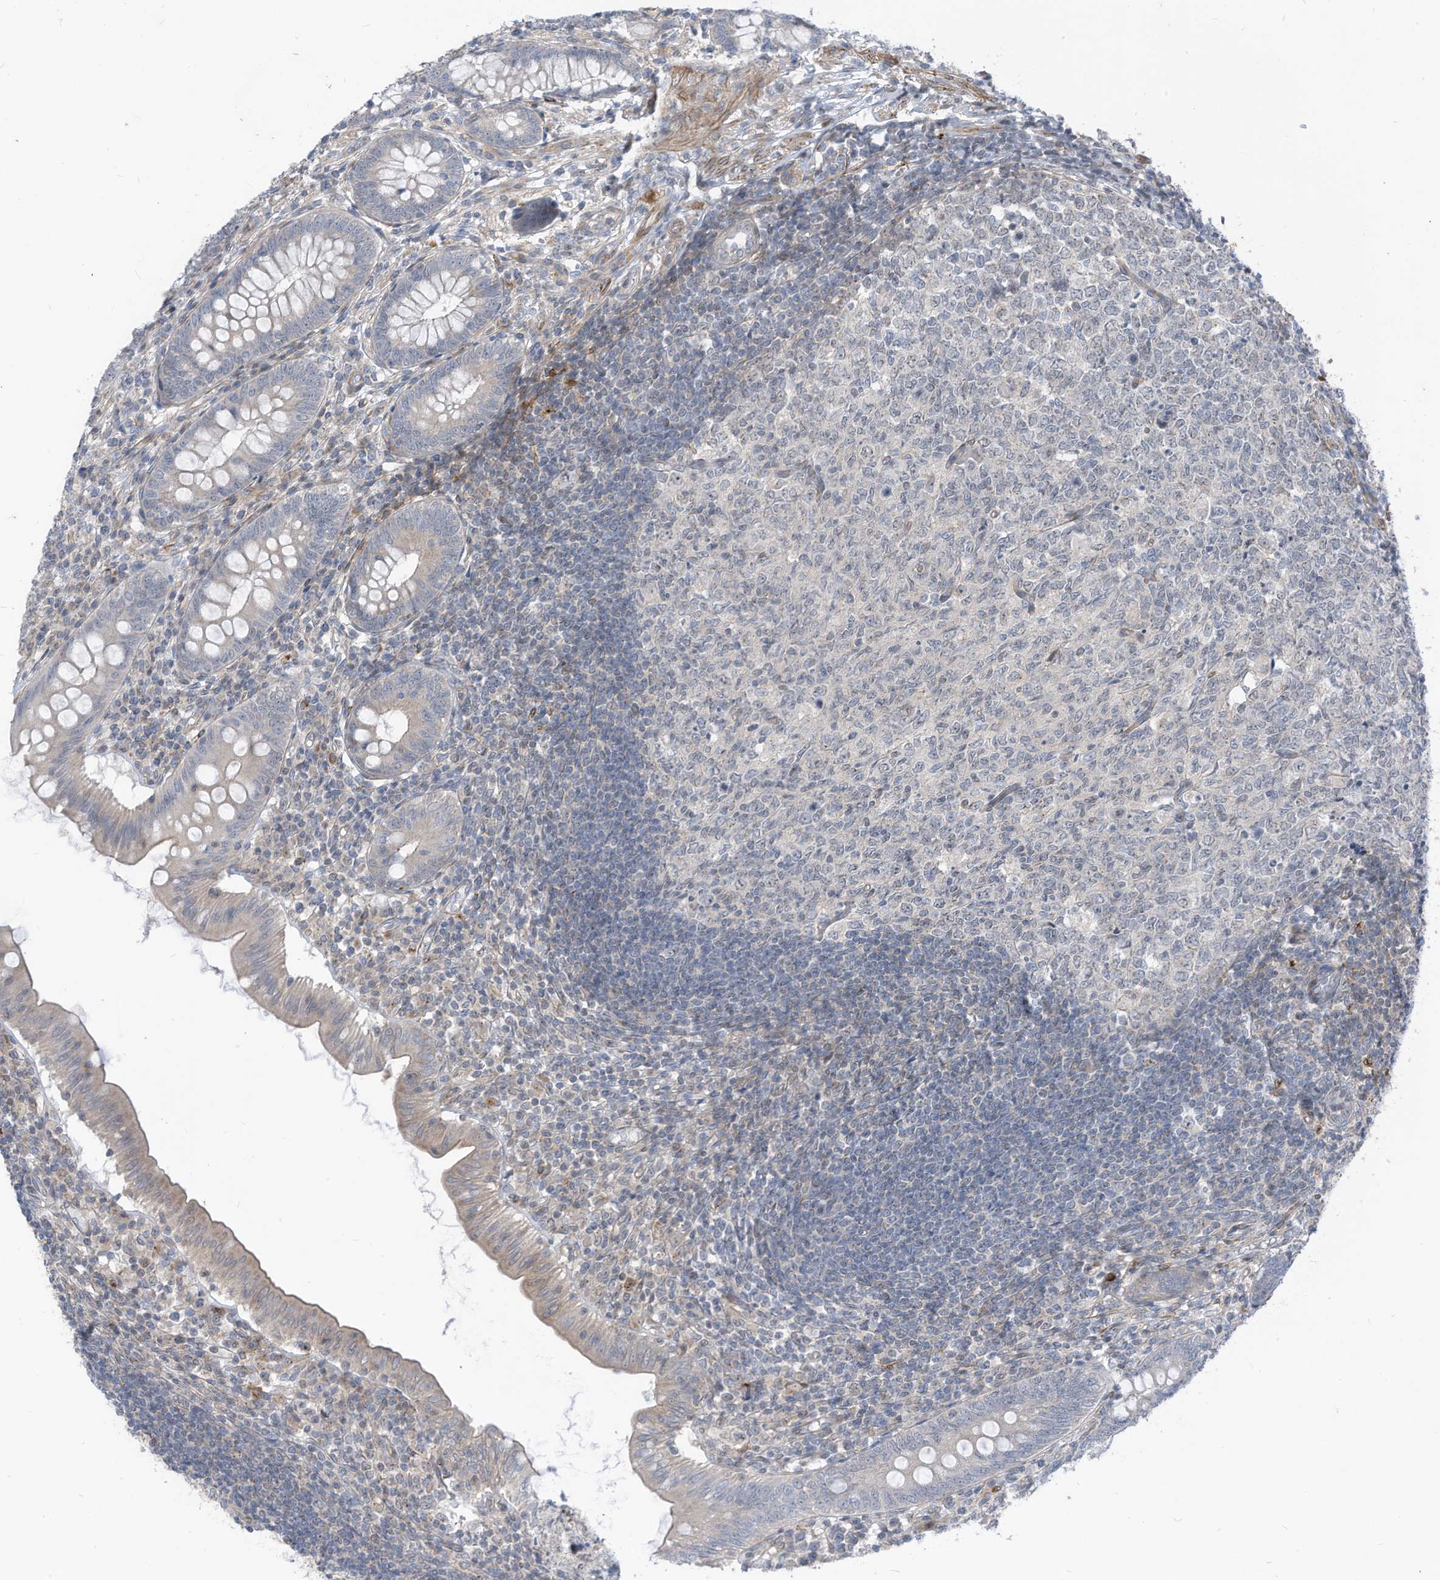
{"staining": {"intensity": "moderate", "quantity": "<25%", "location": "cytoplasmic/membranous"}, "tissue": "appendix", "cell_type": "Glandular cells", "image_type": "normal", "snomed": [{"axis": "morphology", "description": "Normal tissue, NOS"}, {"axis": "topography", "description": "Appendix"}], "caption": "This histopathology image displays immunohistochemistry (IHC) staining of unremarkable appendix, with low moderate cytoplasmic/membranous expression in approximately <25% of glandular cells.", "gene": "GPATCH3", "patient": {"sex": "male", "age": 14}}